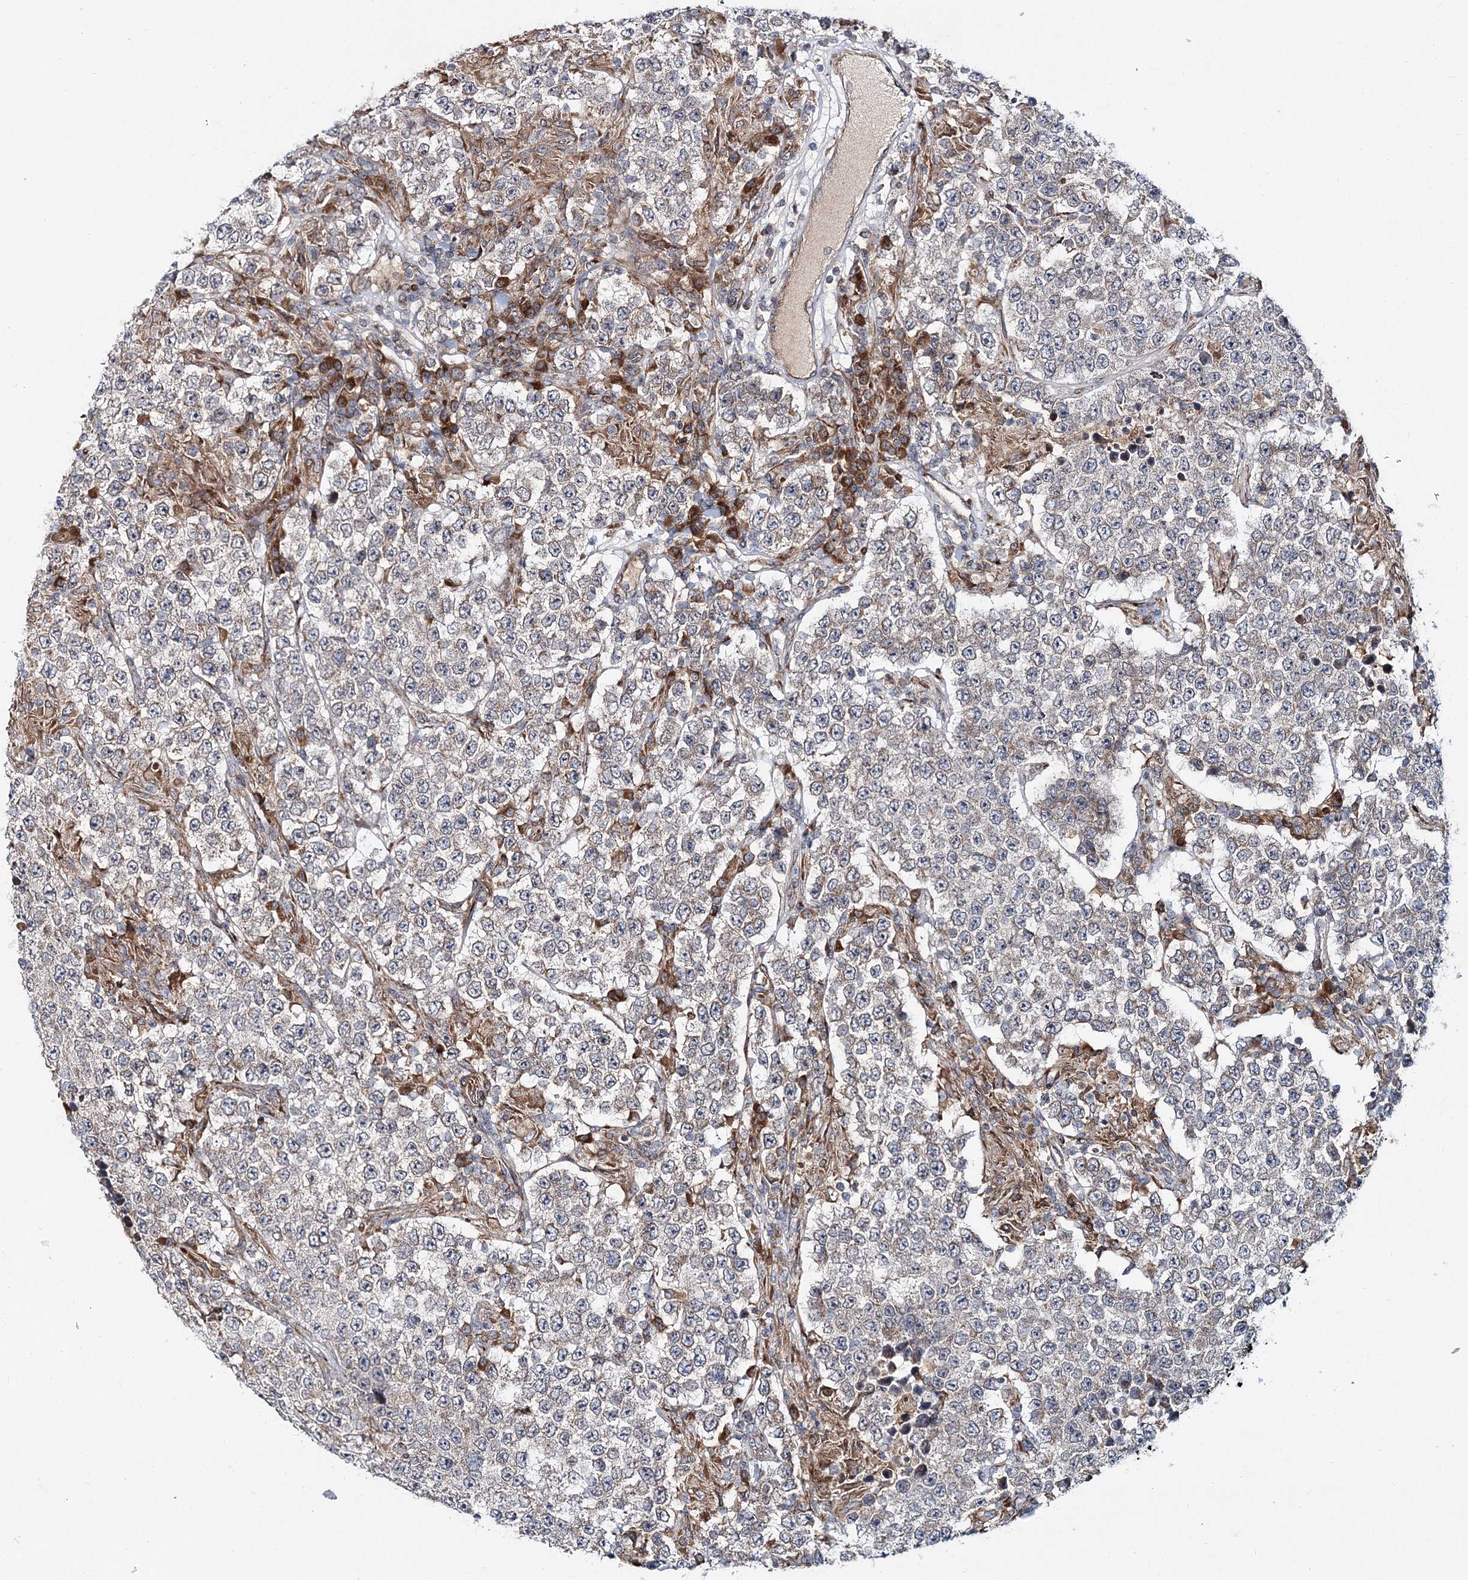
{"staining": {"intensity": "negative", "quantity": "none", "location": "none"}, "tissue": "testis cancer", "cell_type": "Tumor cells", "image_type": "cancer", "snomed": [{"axis": "morphology", "description": "Normal tissue, NOS"}, {"axis": "morphology", "description": "Urothelial carcinoma, High grade"}, {"axis": "morphology", "description": "Seminoma, NOS"}, {"axis": "morphology", "description": "Carcinoma, Embryonal, NOS"}, {"axis": "topography", "description": "Urinary bladder"}, {"axis": "topography", "description": "Testis"}], "caption": "Immunohistochemistry (IHC) image of neoplastic tissue: human testis cancer stained with DAB (3,3'-diaminobenzidine) demonstrates no significant protein expression in tumor cells.", "gene": "NBAS", "patient": {"sex": "male", "age": 41}}